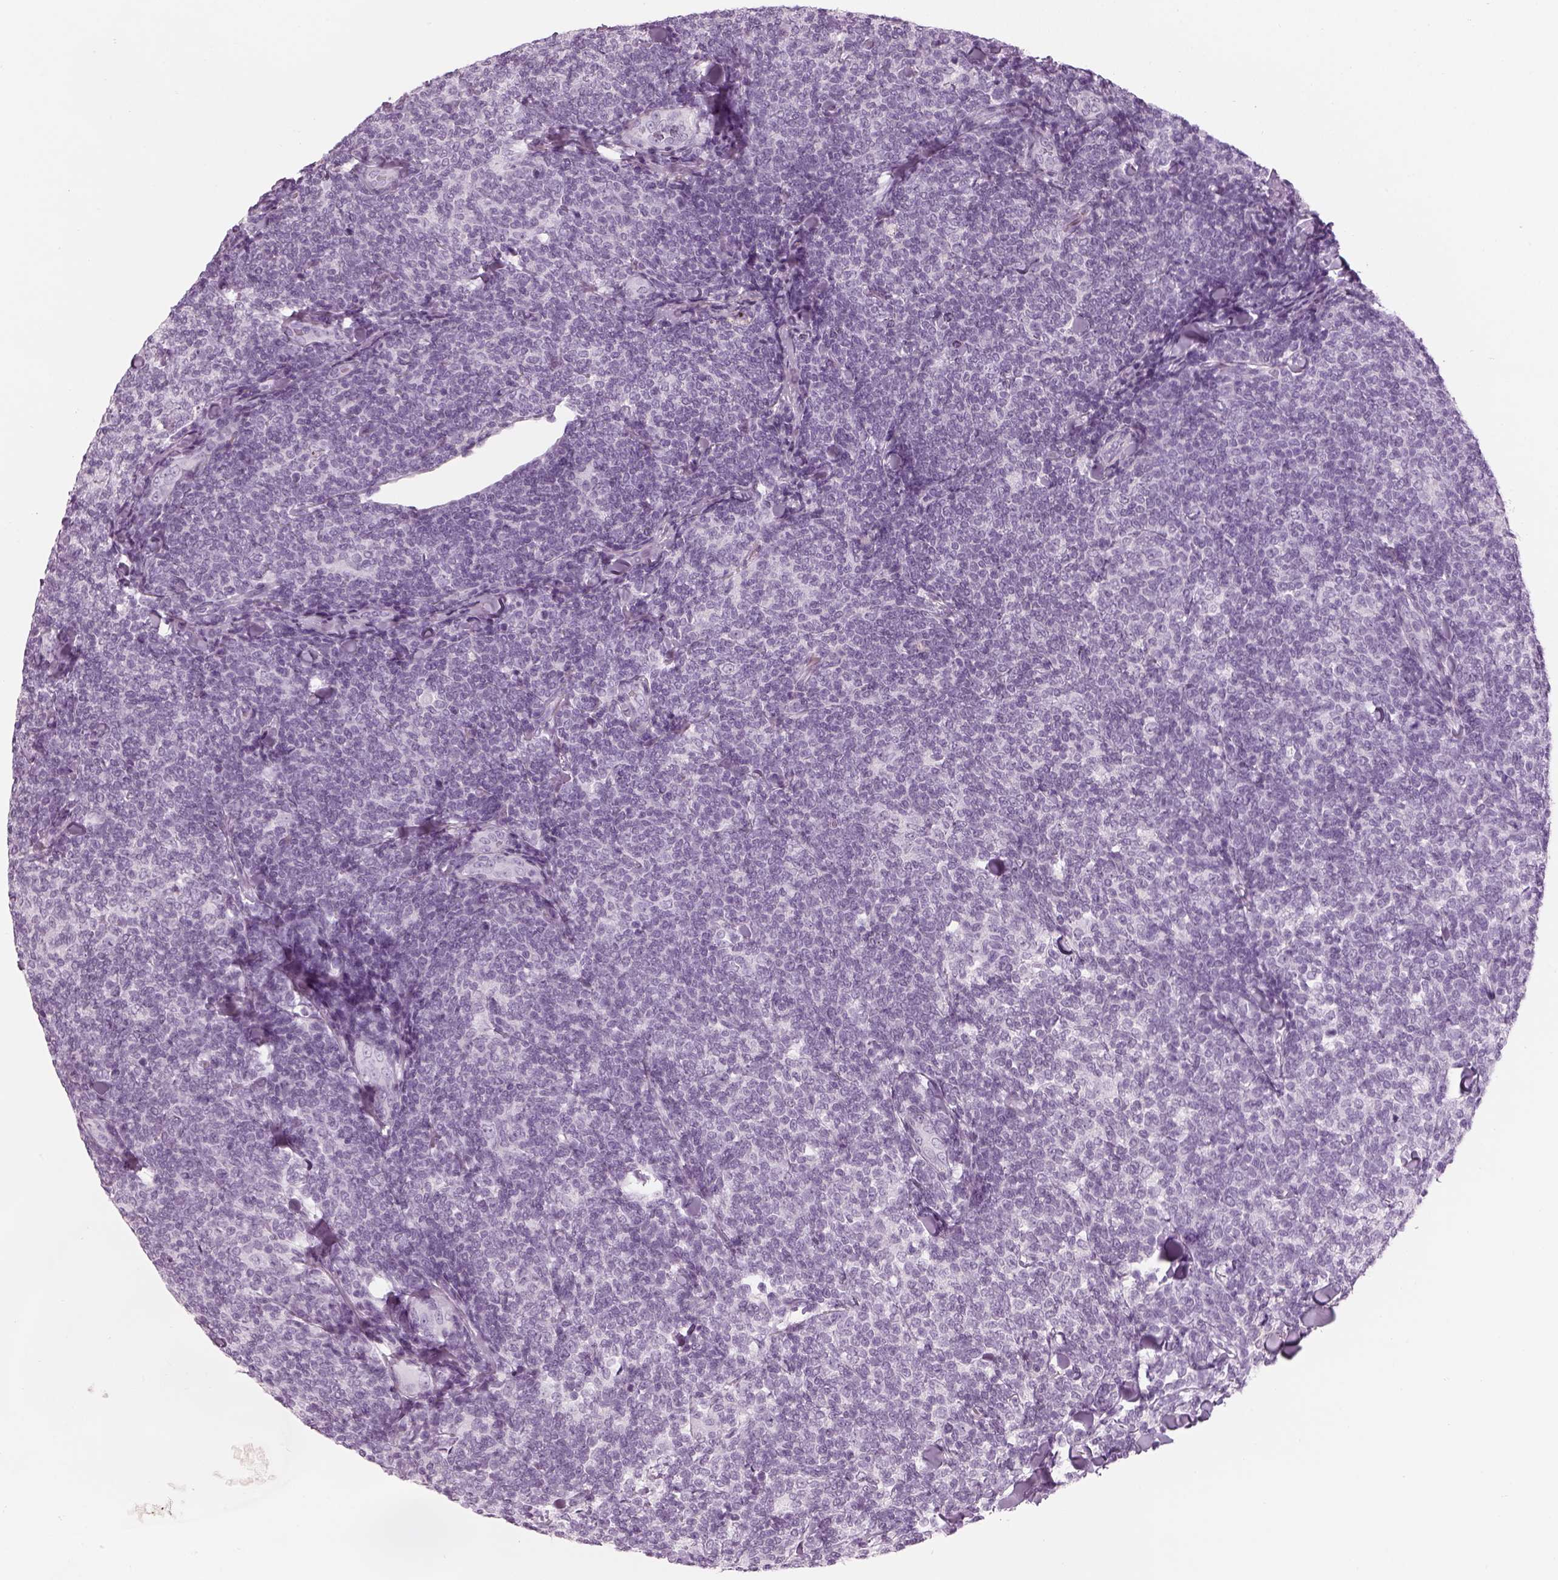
{"staining": {"intensity": "negative", "quantity": "none", "location": "none"}, "tissue": "lymphoma", "cell_type": "Tumor cells", "image_type": "cancer", "snomed": [{"axis": "morphology", "description": "Malignant lymphoma, non-Hodgkin's type, Low grade"}, {"axis": "topography", "description": "Lymph node"}], "caption": "DAB immunohistochemical staining of human low-grade malignant lymphoma, non-Hodgkin's type exhibits no significant expression in tumor cells.", "gene": "SAG", "patient": {"sex": "female", "age": 56}}